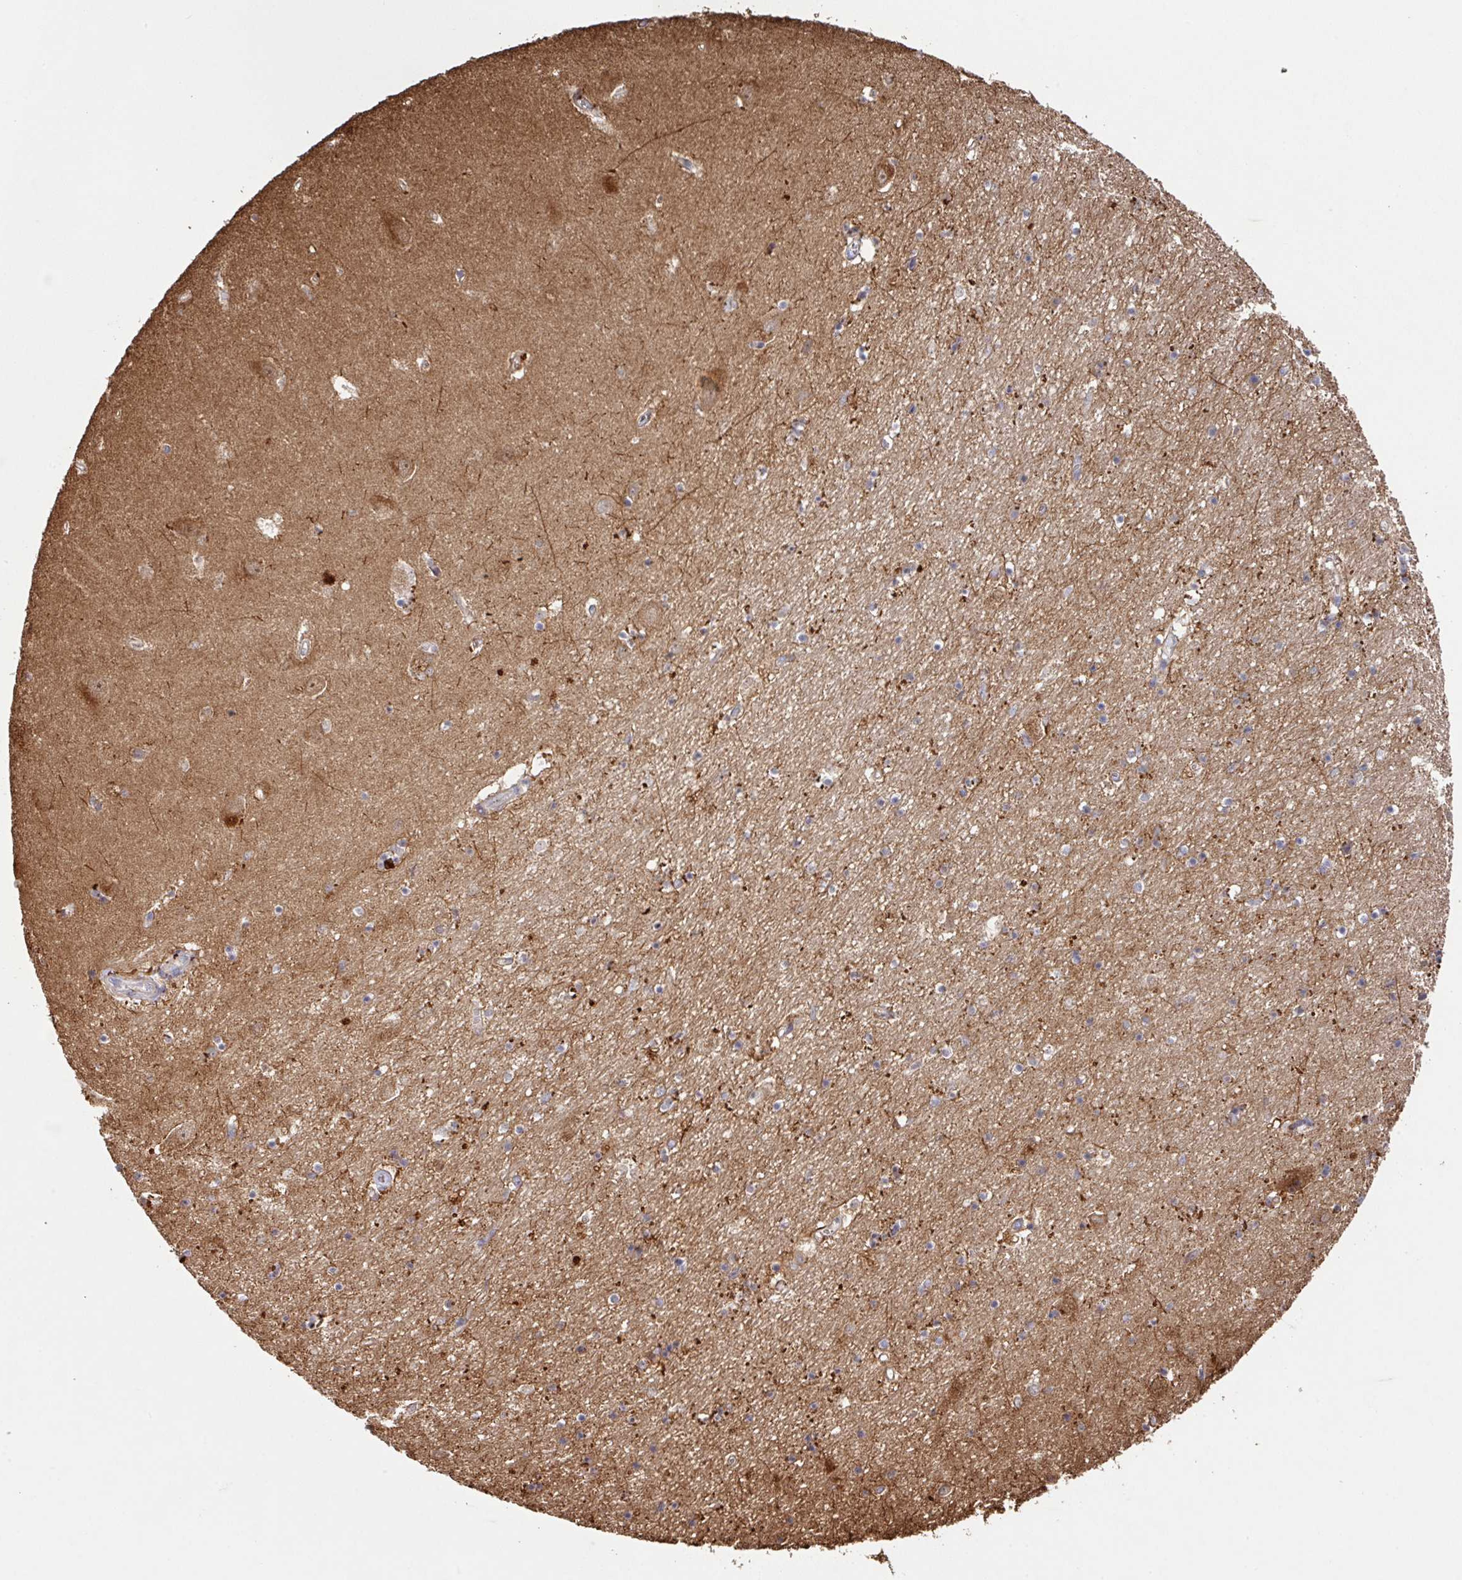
{"staining": {"intensity": "weak", "quantity": "<25%", "location": "cytoplasmic/membranous"}, "tissue": "hippocampus", "cell_type": "Glial cells", "image_type": "normal", "snomed": [{"axis": "morphology", "description": "Normal tissue, NOS"}, {"axis": "topography", "description": "Hippocampus"}], "caption": "An immunohistochemistry image of normal hippocampus is shown. There is no staining in glial cells of hippocampus. (DAB (3,3'-diaminobenzidine) IHC with hematoxylin counter stain).", "gene": "TRIM14", "patient": {"sex": "female", "age": 64}}